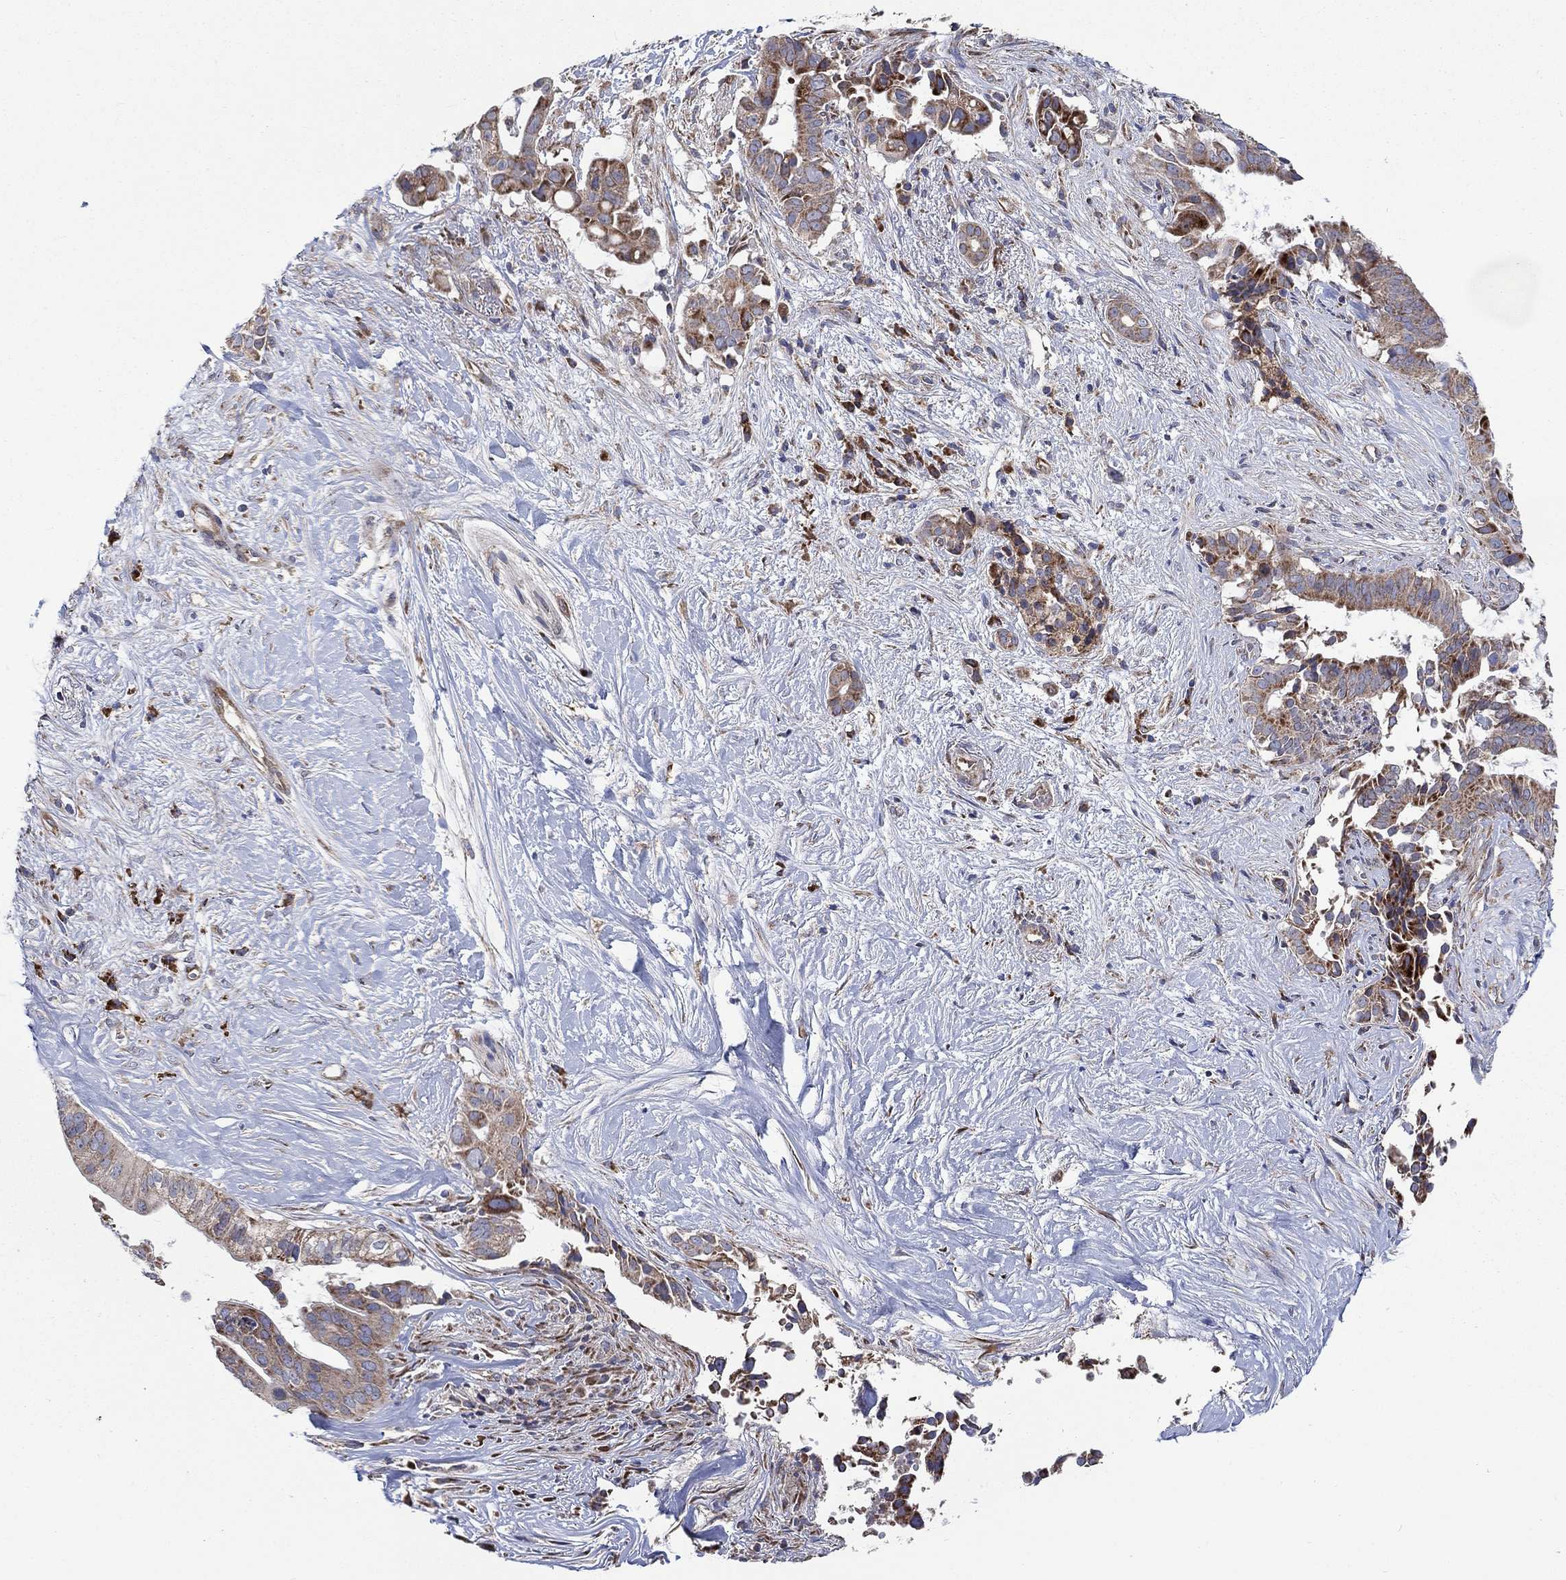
{"staining": {"intensity": "moderate", "quantity": "<25%", "location": "cytoplasmic/membranous"}, "tissue": "pancreatic cancer", "cell_type": "Tumor cells", "image_type": "cancer", "snomed": [{"axis": "morphology", "description": "Adenocarcinoma, NOS"}, {"axis": "topography", "description": "Pancreas"}], "caption": "Moderate cytoplasmic/membranous protein expression is present in approximately <25% of tumor cells in pancreatic cancer (adenocarcinoma).", "gene": "RPLP0", "patient": {"sex": "male", "age": 61}}